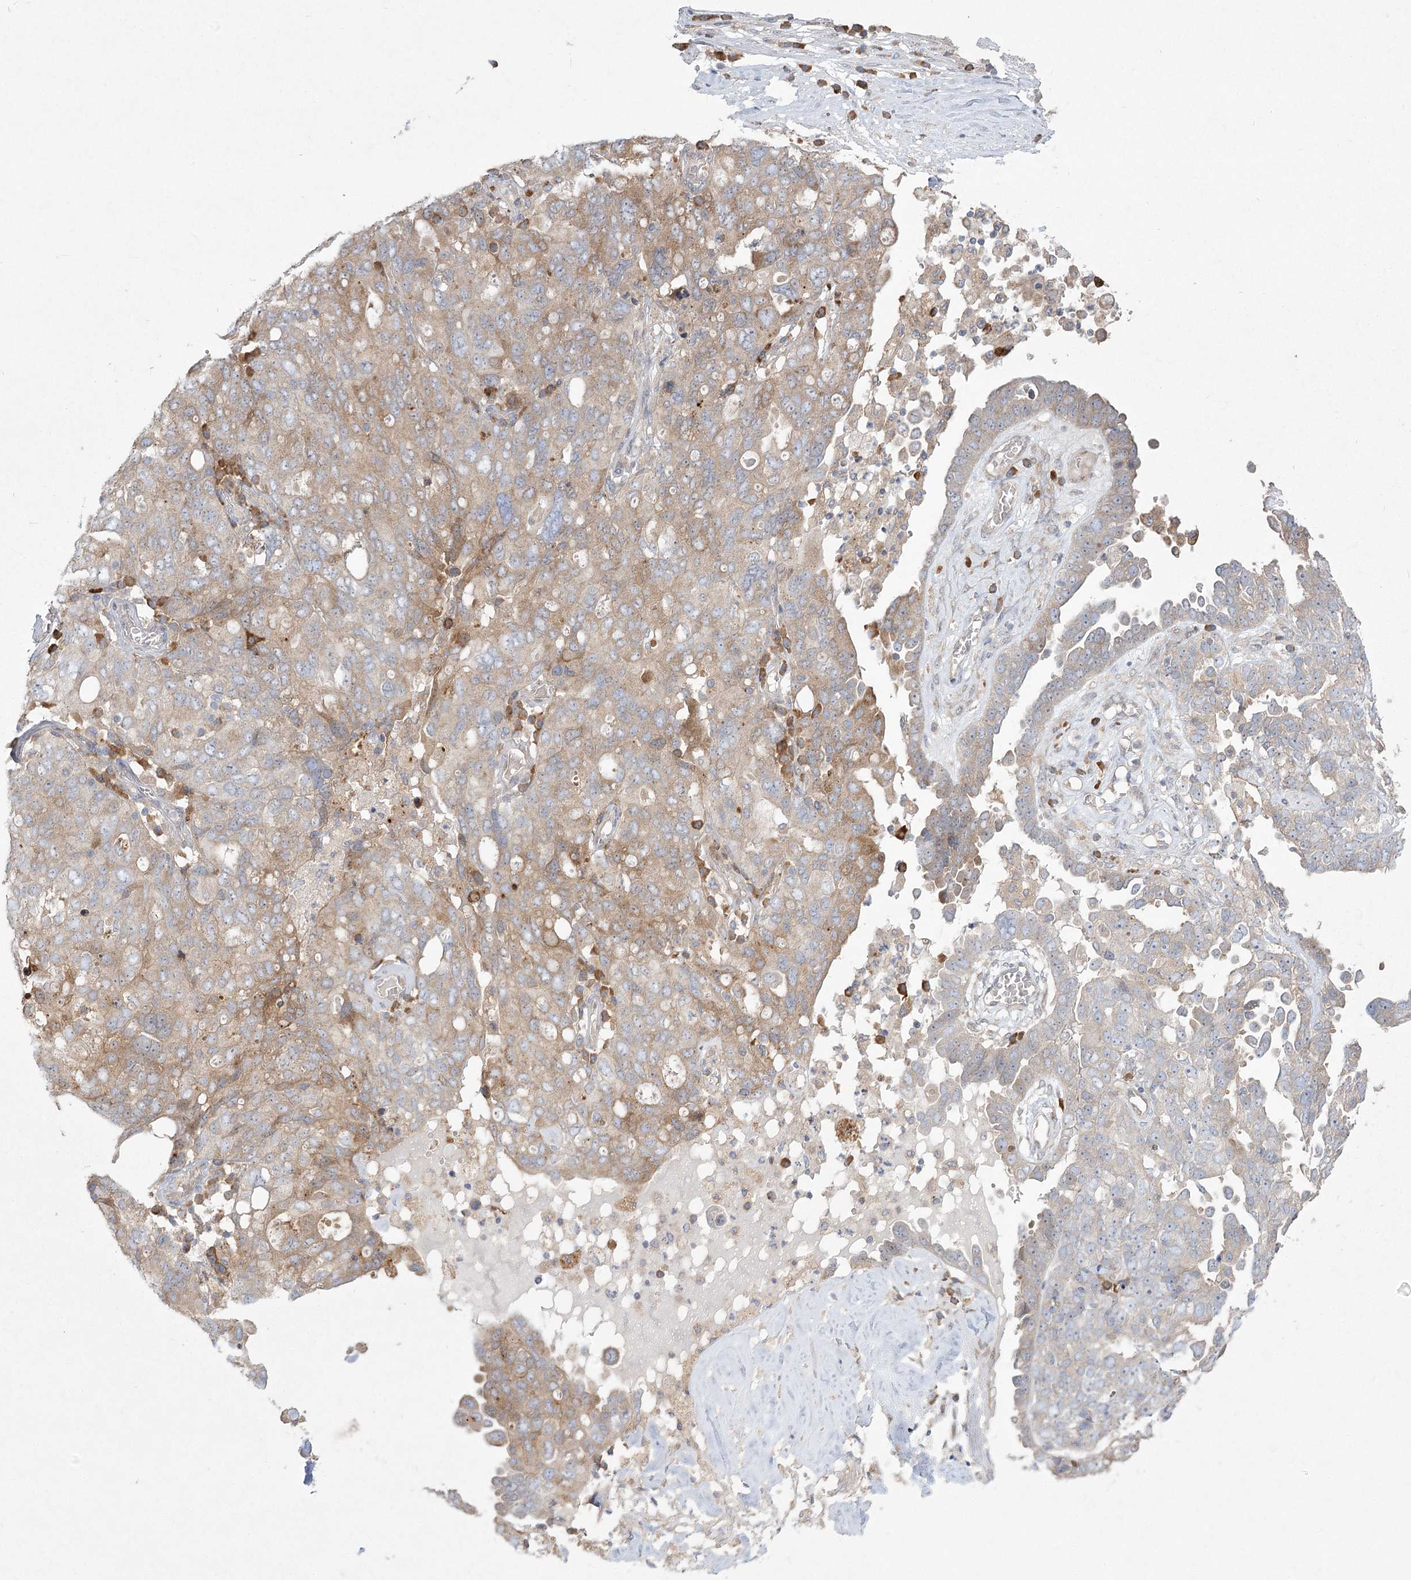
{"staining": {"intensity": "moderate", "quantity": "<25%", "location": "cytoplasmic/membranous"}, "tissue": "ovarian cancer", "cell_type": "Tumor cells", "image_type": "cancer", "snomed": [{"axis": "morphology", "description": "Carcinoma, endometroid"}, {"axis": "topography", "description": "Ovary"}], "caption": "The photomicrograph reveals a brown stain indicating the presence of a protein in the cytoplasmic/membranous of tumor cells in ovarian endometroid carcinoma.", "gene": "CAMTA1", "patient": {"sex": "female", "age": 62}}